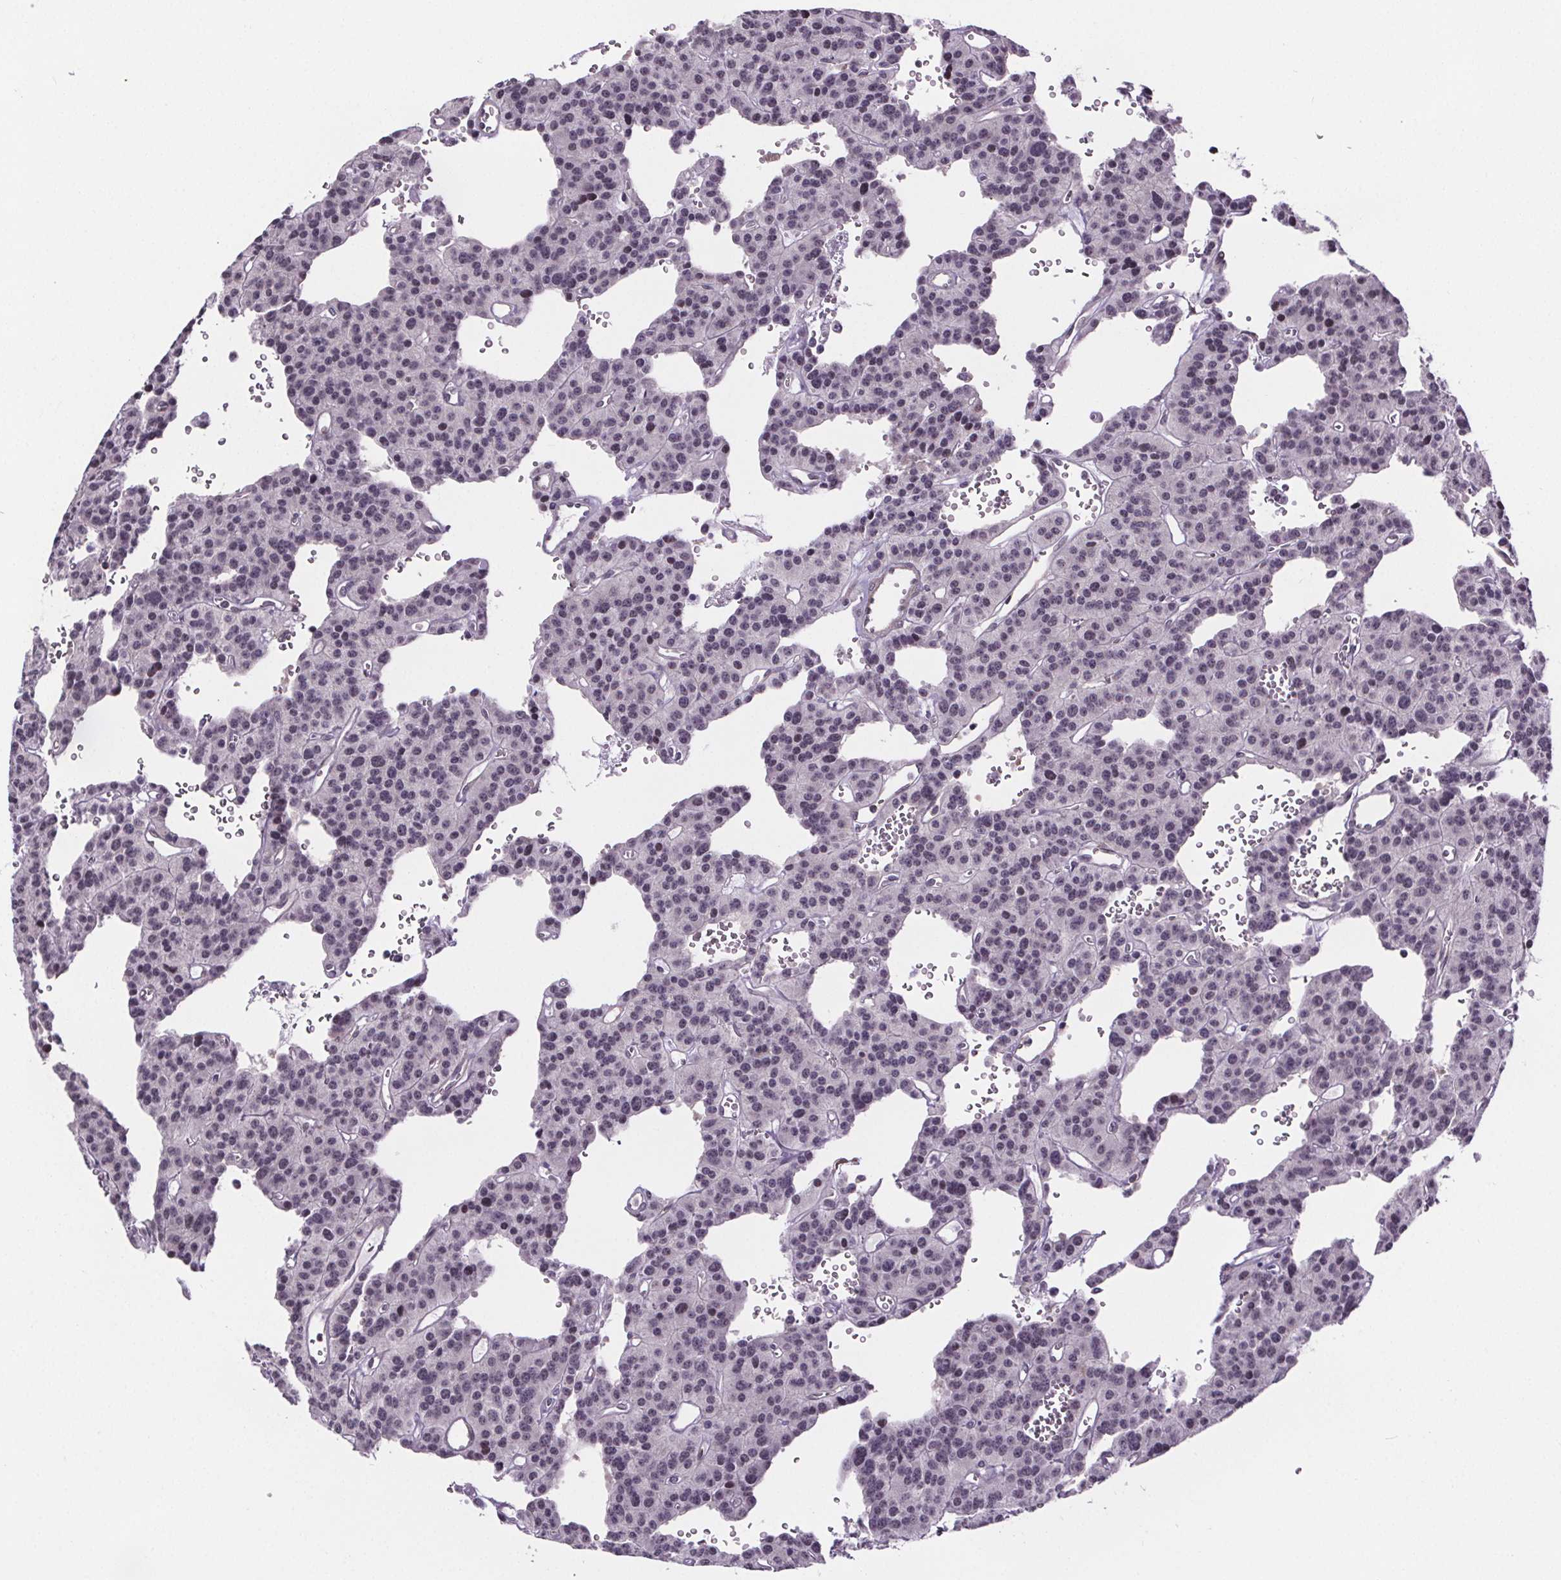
{"staining": {"intensity": "negative", "quantity": "none", "location": "none"}, "tissue": "carcinoid", "cell_type": "Tumor cells", "image_type": "cancer", "snomed": [{"axis": "morphology", "description": "Carcinoid, malignant, NOS"}, {"axis": "topography", "description": "Lung"}], "caption": "Immunohistochemistry photomicrograph of human carcinoid (malignant) stained for a protein (brown), which reveals no staining in tumor cells.", "gene": "TTC12", "patient": {"sex": "female", "age": 71}}